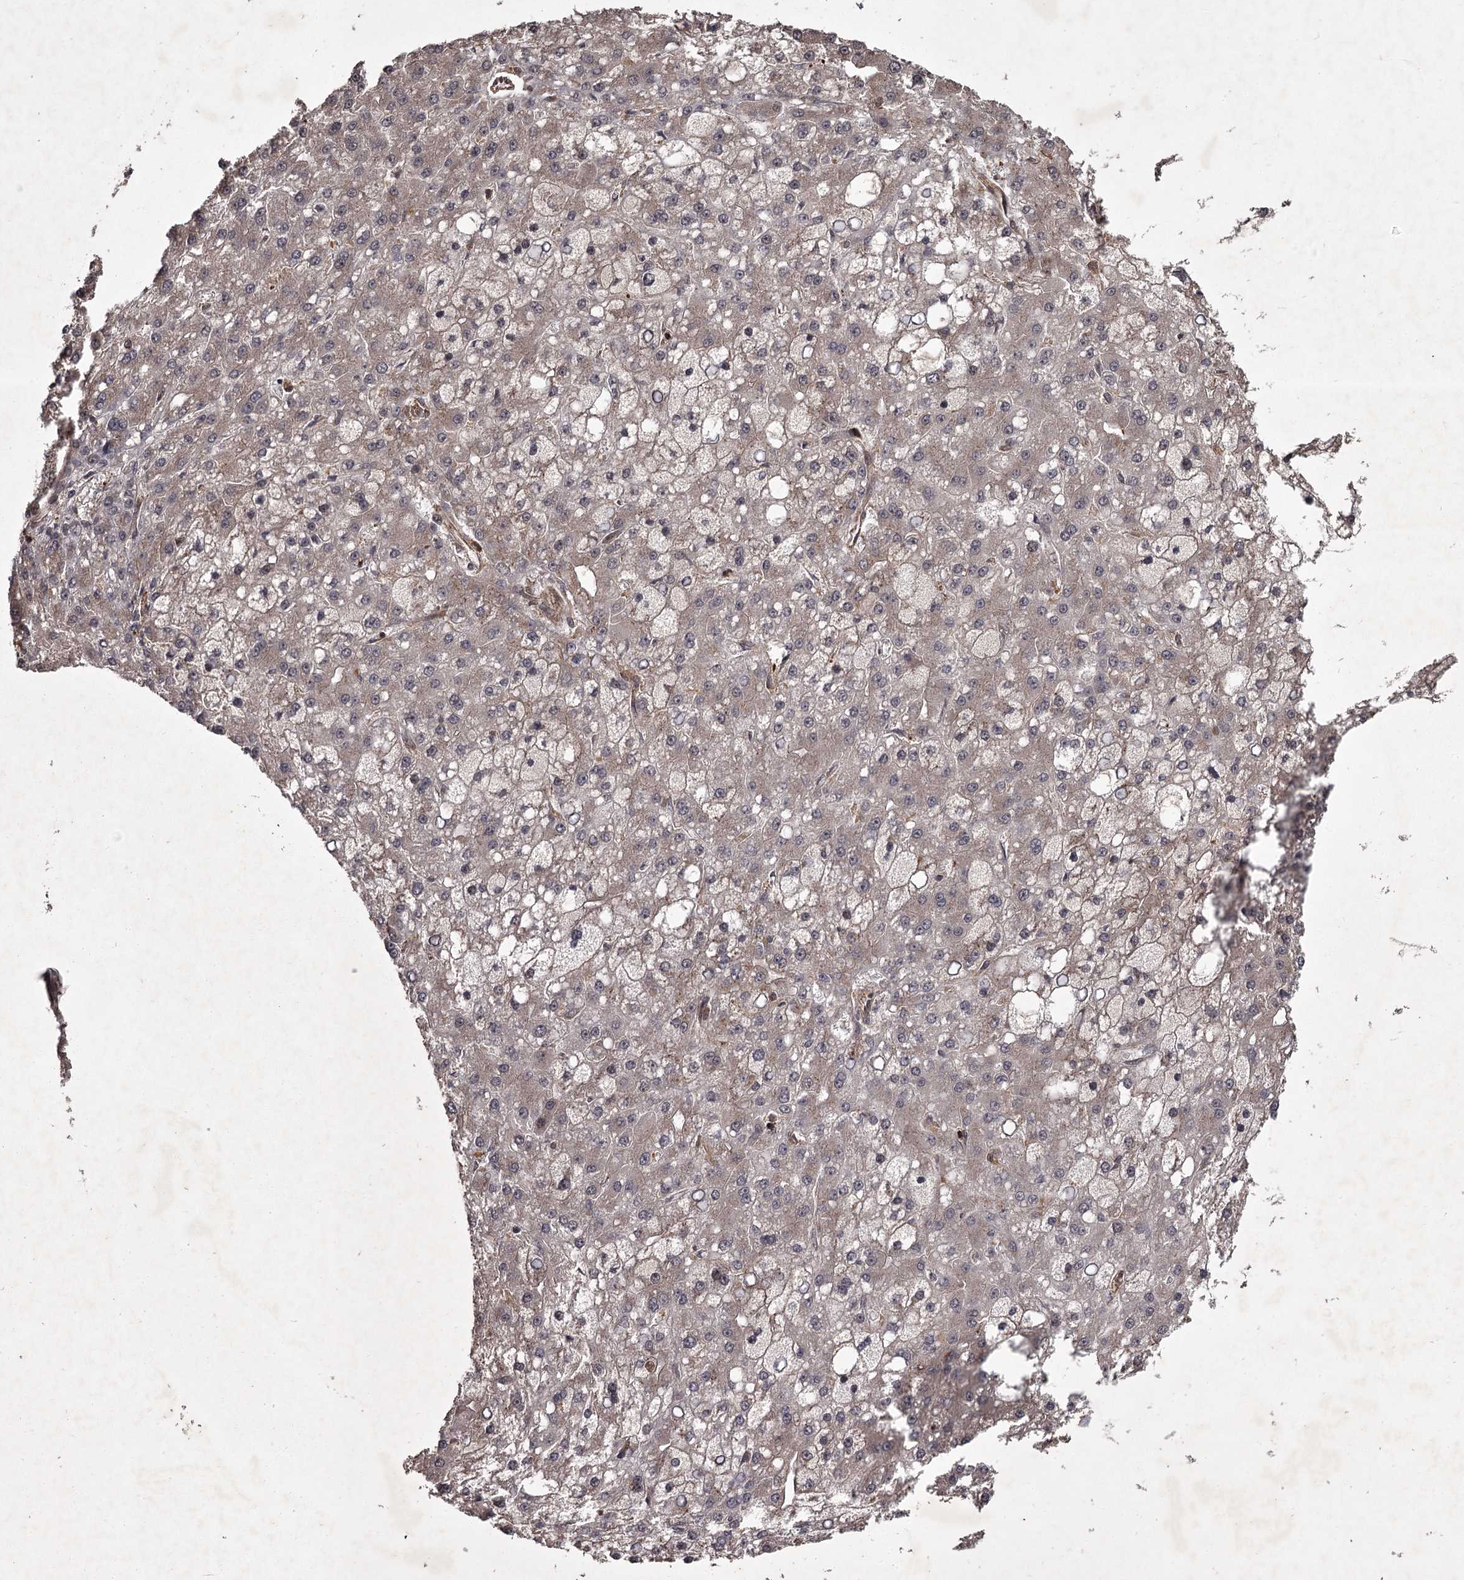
{"staining": {"intensity": "weak", "quantity": "<25%", "location": "cytoplasmic/membranous"}, "tissue": "liver cancer", "cell_type": "Tumor cells", "image_type": "cancer", "snomed": [{"axis": "morphology", "description": "Carcinoma, Hepatocellular, NOS"}, {"axis": "topography", "description": "Liver"}], "caption": "DAB (3,3'-diaminobenzidine) immunohistochemical staining of human liver cancer (hepatocellular carcinoma) exhibits no significant staining in tumor cells.", "gene": "TBC1D23", "patient": {"sex": "male", "age": 67}}